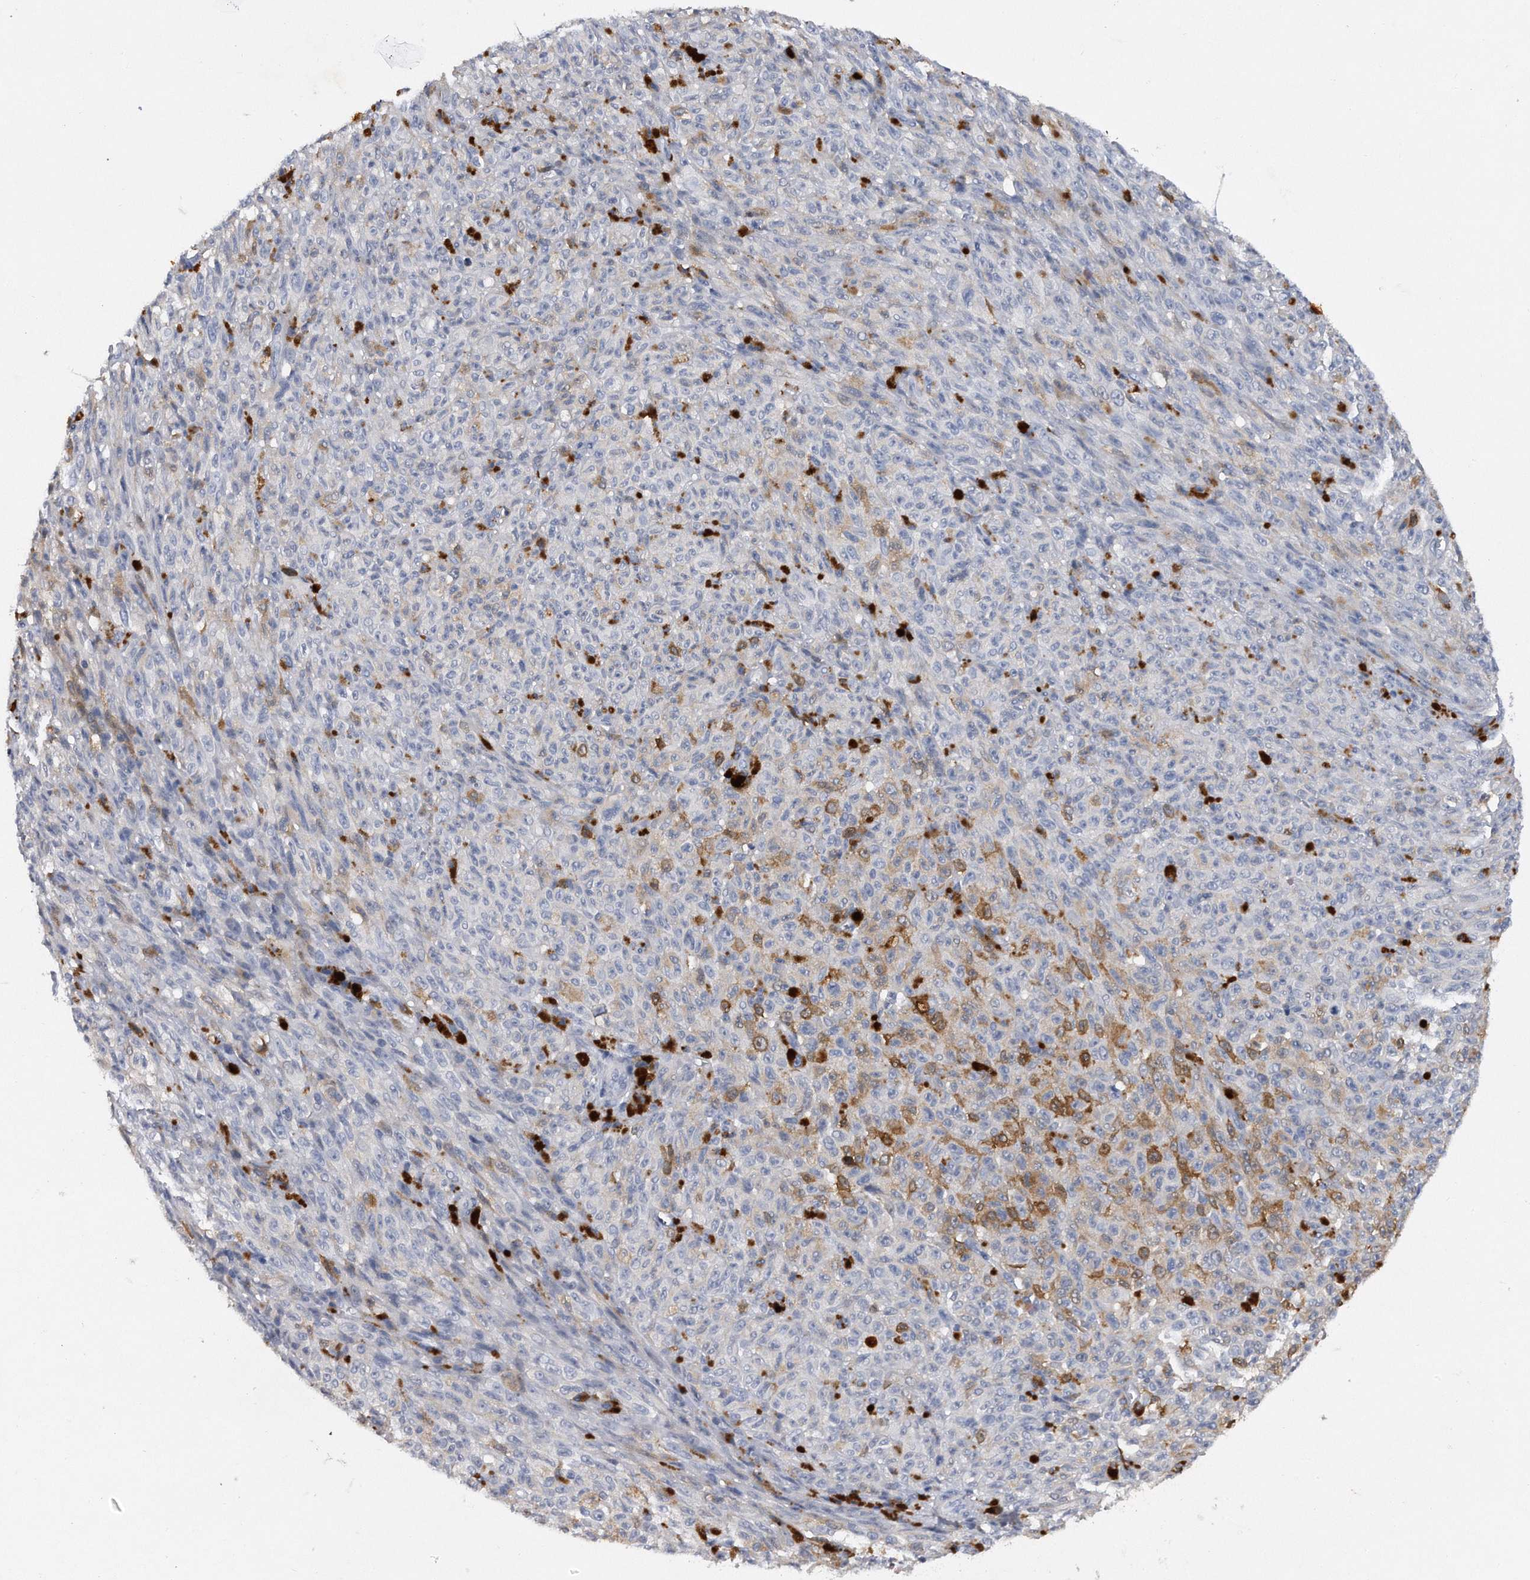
{"staining": {"intensity": "weak", "quantity": "<25%", "location": "cytoplasmic/membranous"}, "tissue": "melanoma", "cell_type": "Tumor cells", "image_type": "cancer", "snomed": [{"axis": "morphology", "description": "Malignant melanoma, NOS"}, {"axis": "topography", "description": "Skin"}], "caption": "Protein analysis of malignant melanoma displays no significant staining in tumor cells. The staining was performed using DAB to visualize the protein expression in brown, while the nuclei were stained in blue with hematoxylin (Magnification: 20x).", "gene": "ASNS", "patient": {"sex": "female", "age": 82}}